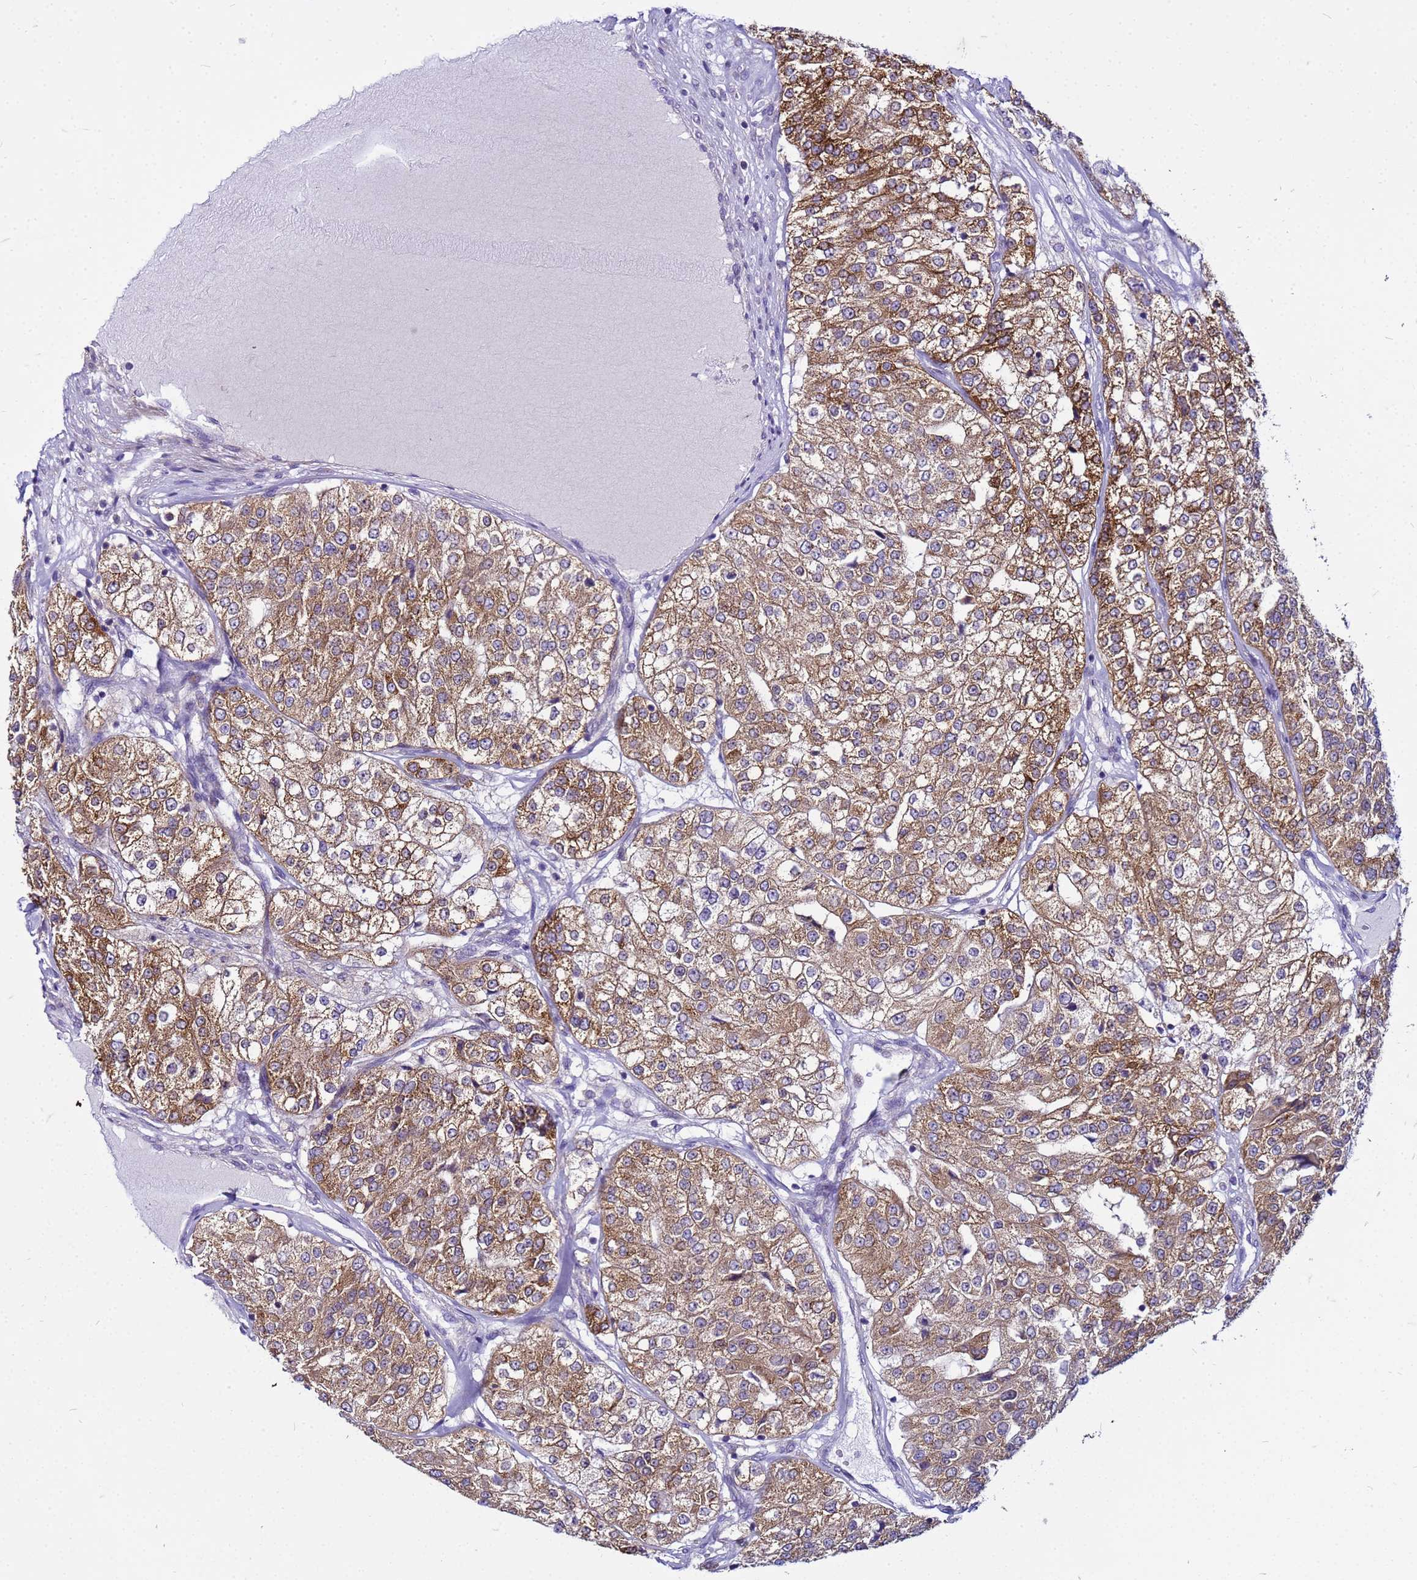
{"staining": {"intensity": "moderate", "quantity": ">75%", "location": "cytoplasmic/membranous"}, "tissue": "renal cancer", "cell_type": "Tumor cells", "image_type": "cancer", "snomed": [{"axis": "morphology", "description": "Adenocarcinoma, NOS"}, {"axis": "topography", "description": "Kidney"}], "caption": "This photomicrograph demonstrates renal cancer (adenocarcinoma) stained with immunohistochemistry (IHC) to label a protein in brown. The cytoplasmic/membranous of tumor cells show moderate positivity for the protein. Nuclei are counter-stained blue.", "gene": "PKD1", "patient": {"sex": "female", "age": 63}}